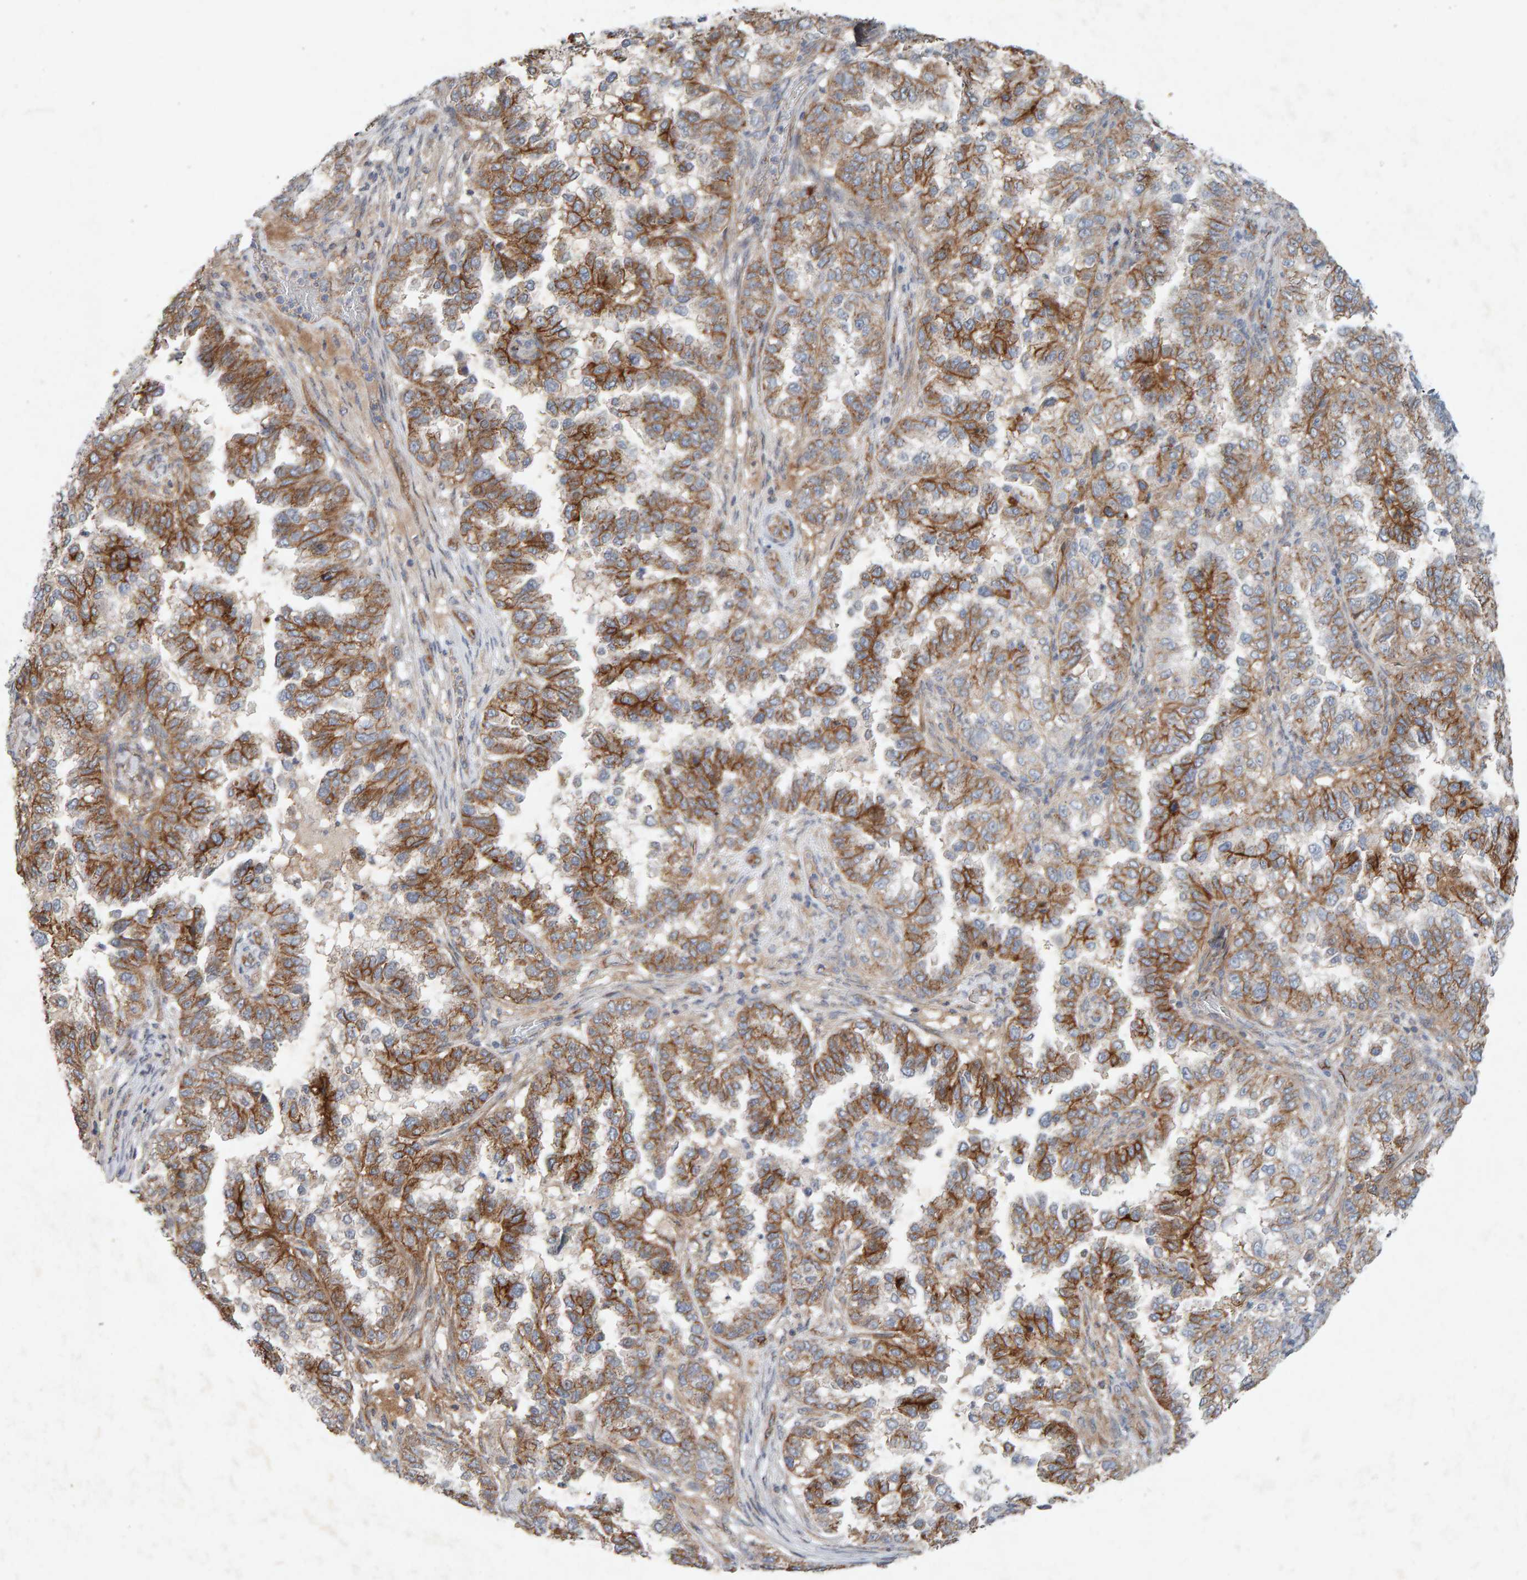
{"staining": {"intensity": "moderate", "quantity": ">75%", "location": "cytoplasmic/membranous"}, "tissue": "endometrial cancer", "cell_type": "Tumor cells", "image_type": "cancer", "snomed": [{"axis": "morphology", "description": "Adenocarcinoma, NOS"}, {"axis": "topography", "description": "Endometrium"}], "caption": "Endometrial adenocarcinoma stained with a protein marker exhibits moderate staining in tumor cells.", "gene": "PTPRM", "patient": {"sex": "female", "age": 85}}